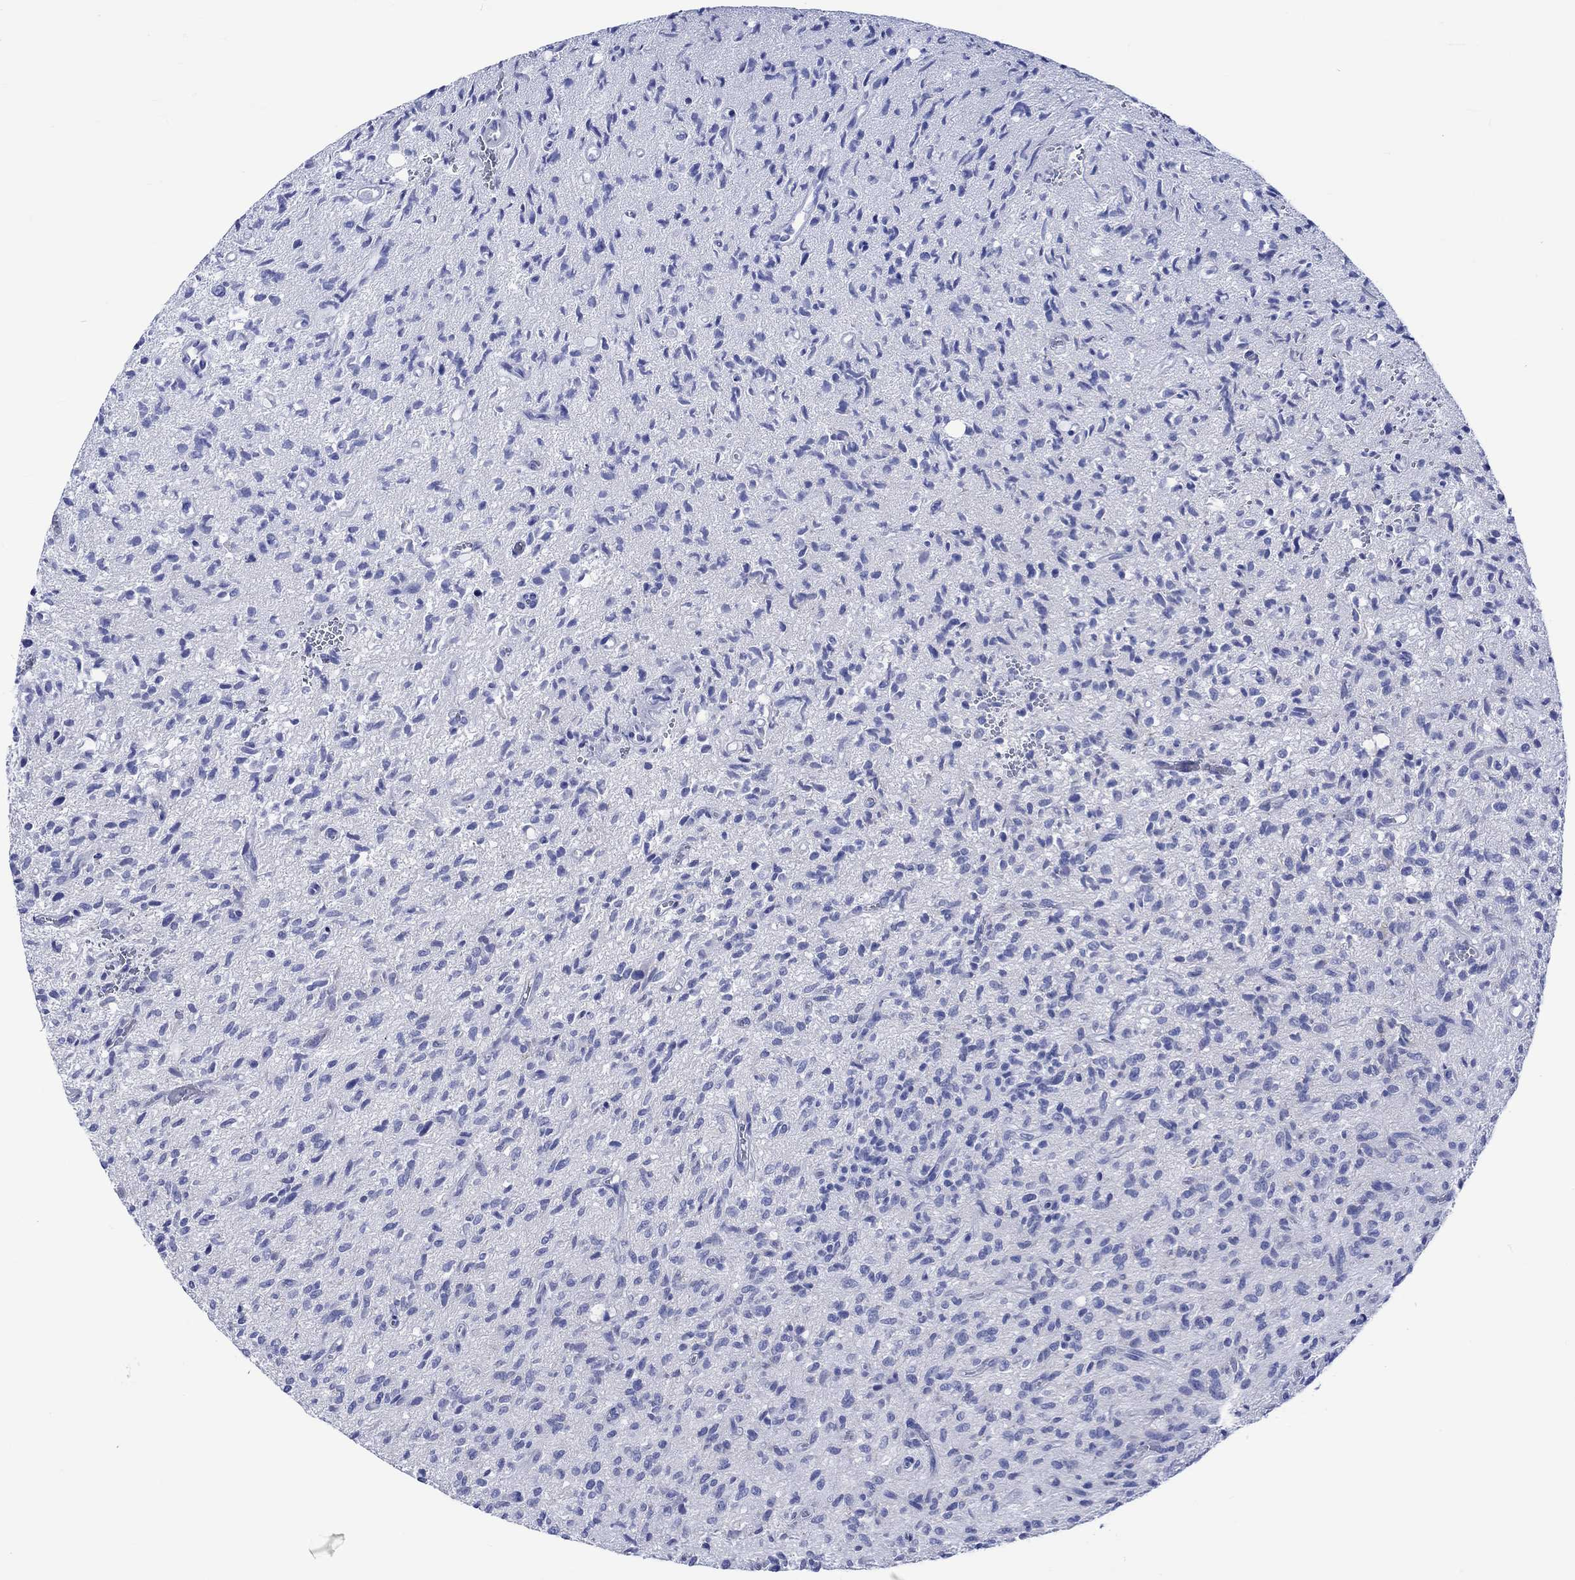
{"staining": {"intensity": "negative", "quantity": "none", "location": "none"}, "tissue": "glioma", "cell_type": "Tumor cells", "image_type": "cancer", "snomed": [{"axis": "morphology", "description": "Glioma, malignant, High grade"}, {"axis": "topography", "description": "Brain"}], "caption": "A photomicrograph of human glioma is negative for staining in tumor cells.", "gene": "KLHL33", "patient": {"sex": "male", "age": 64}}